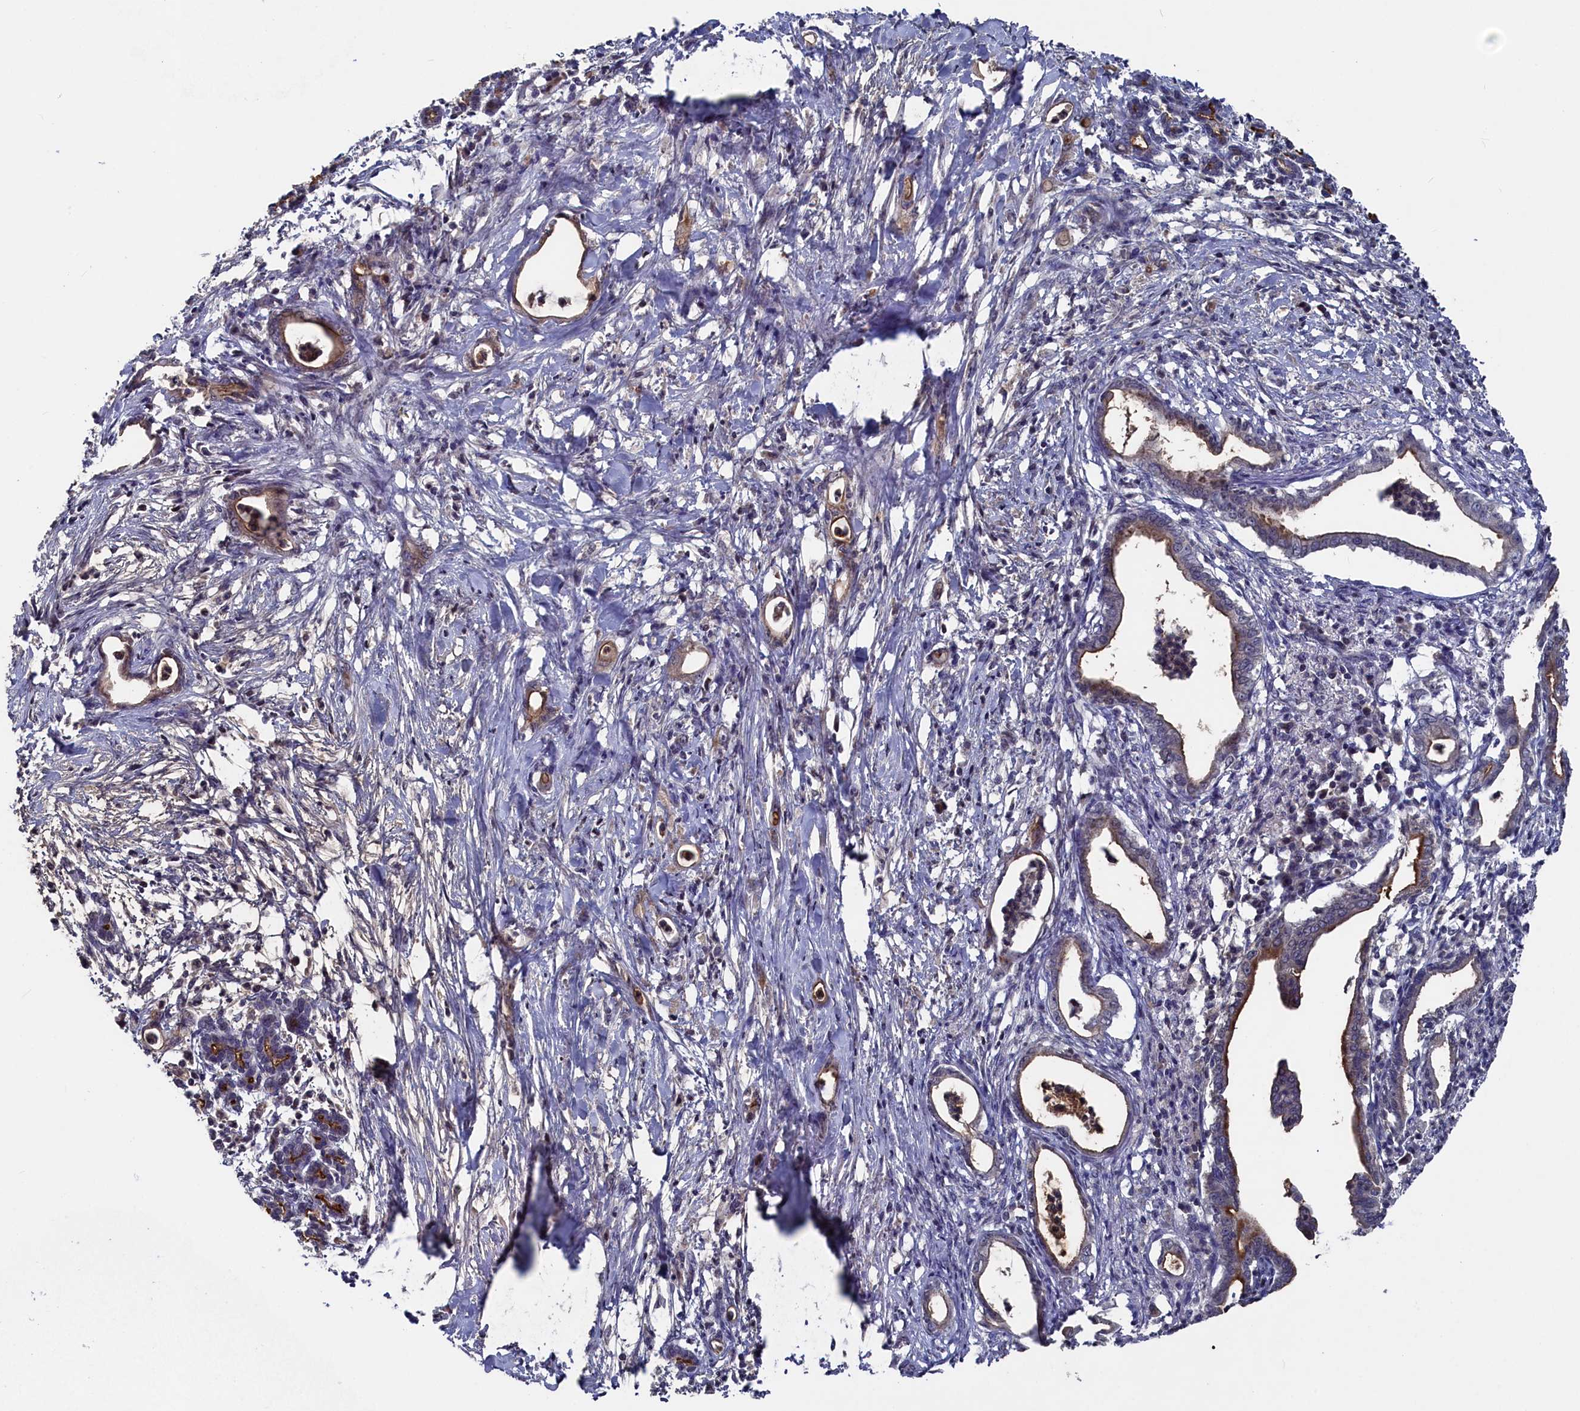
{"staining": {"intensity": "weak", "quantity": "<25%", "location": "cytoplasmic/membranous"}, "tissue": "pancreatic cancer", "cell_type": "Tumor cells", "image_type": "cancer", "snomed": [{"axis": "morphology", "description": "Adenocarcinoma, NOS"}, {"axis": "topography", "description": "Pancreas"}], "caption": "Human adenocarcinoma (pancreatic) stained for a protein using immunohistochemistry (IHC) displays no positivity in tumor cells.", "gene": "TMC5", "patient": {"sex": "female", "age": 55}}